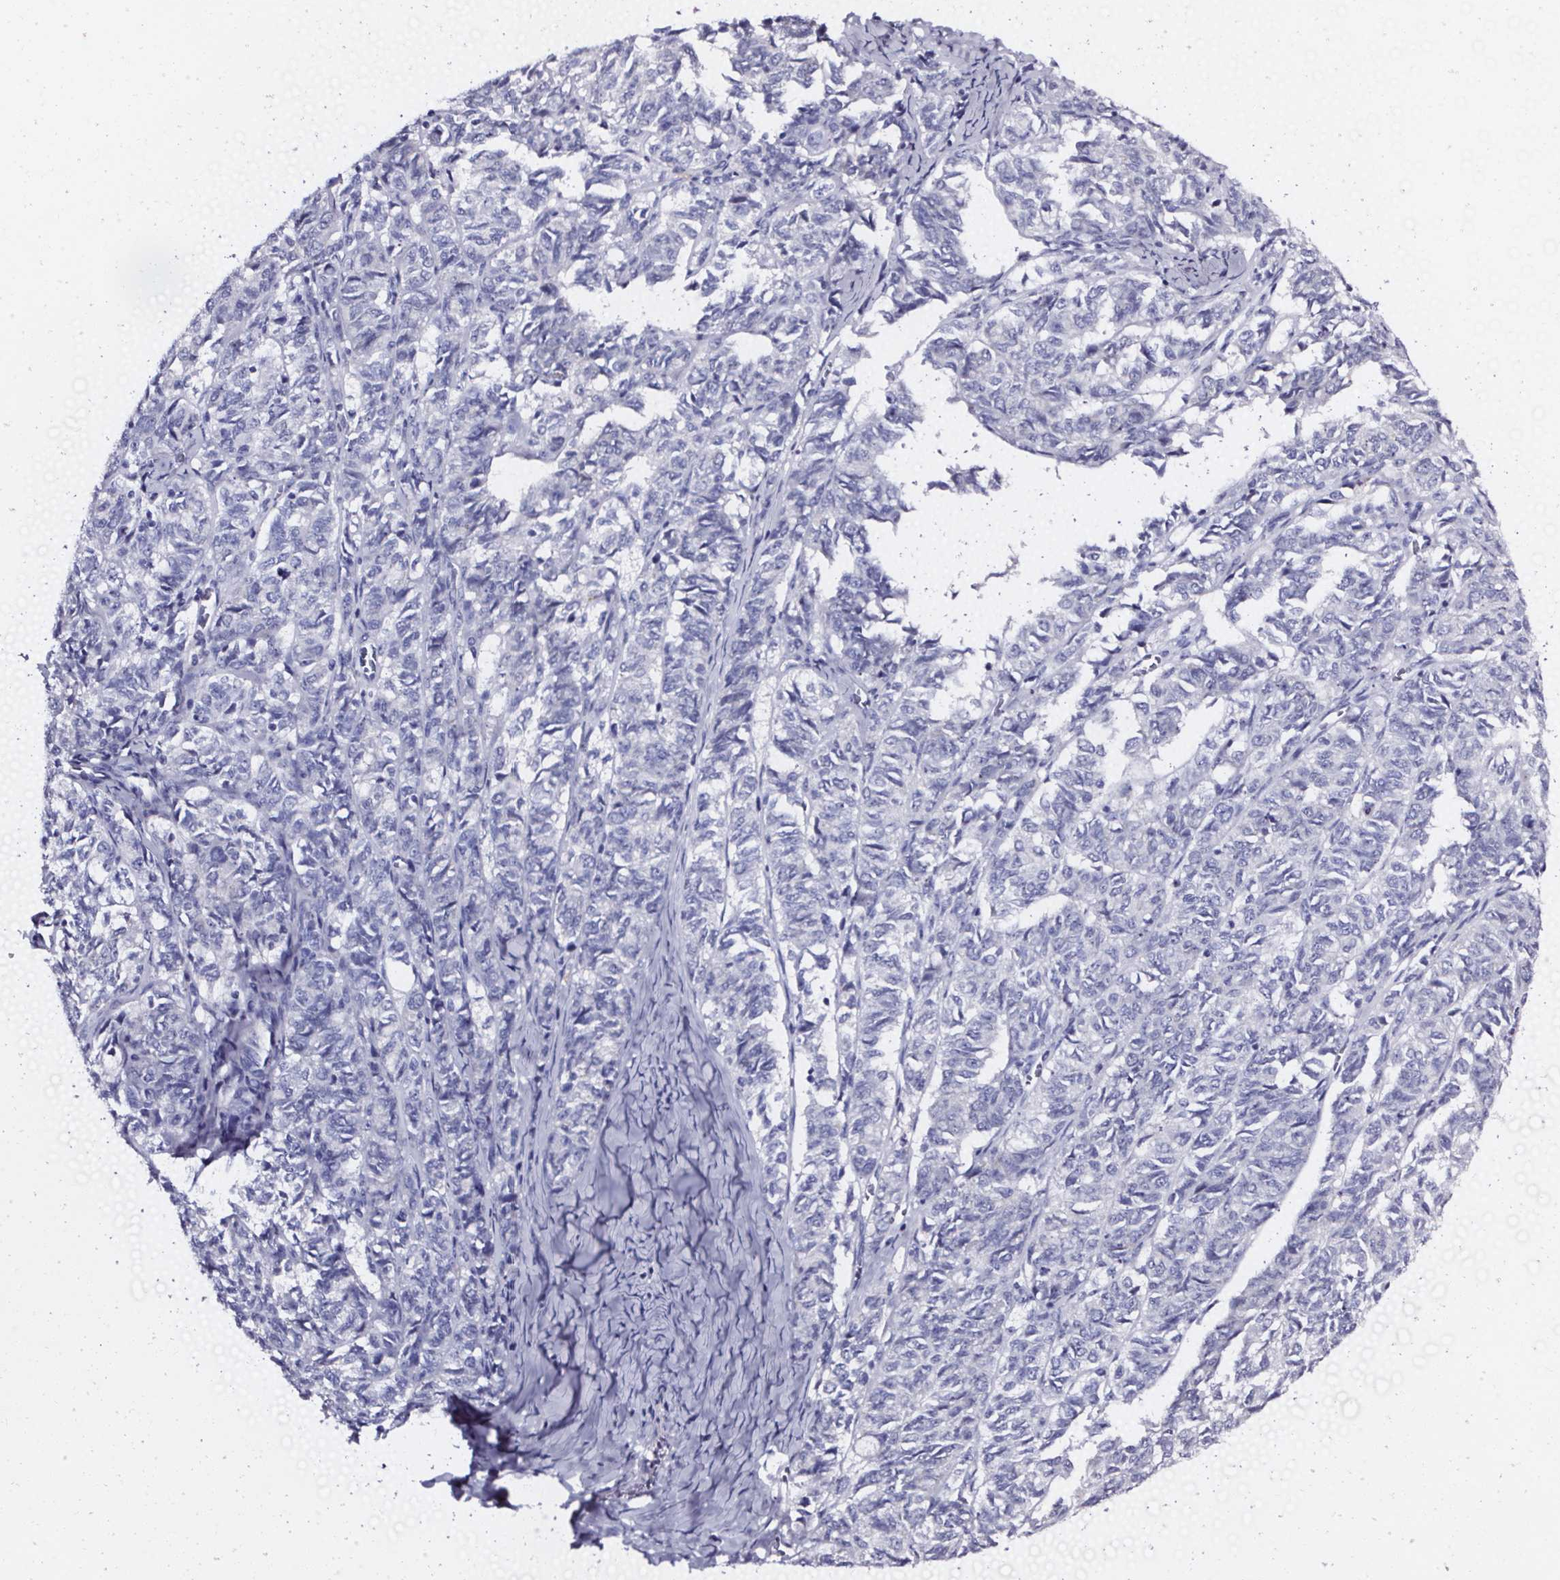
{"staining": {"intensity": "negative", "quantity": "none", "location": "none"}, "tissue": "ovarian cancer", "cell_type": "Tumor cells", "image_type": "cancer", "snomed": [{"axis": "morphology", "description": "Carcinoma, endometroid"}, {"axis": "topography", "description": "Ovary"}], "caption": "A micrograph of human endometroid carcinoma (ovarian) is negative for staining in tumor cells.", "gene": "ELAVL2", "patient": {"sex": "female", "age": 80}}